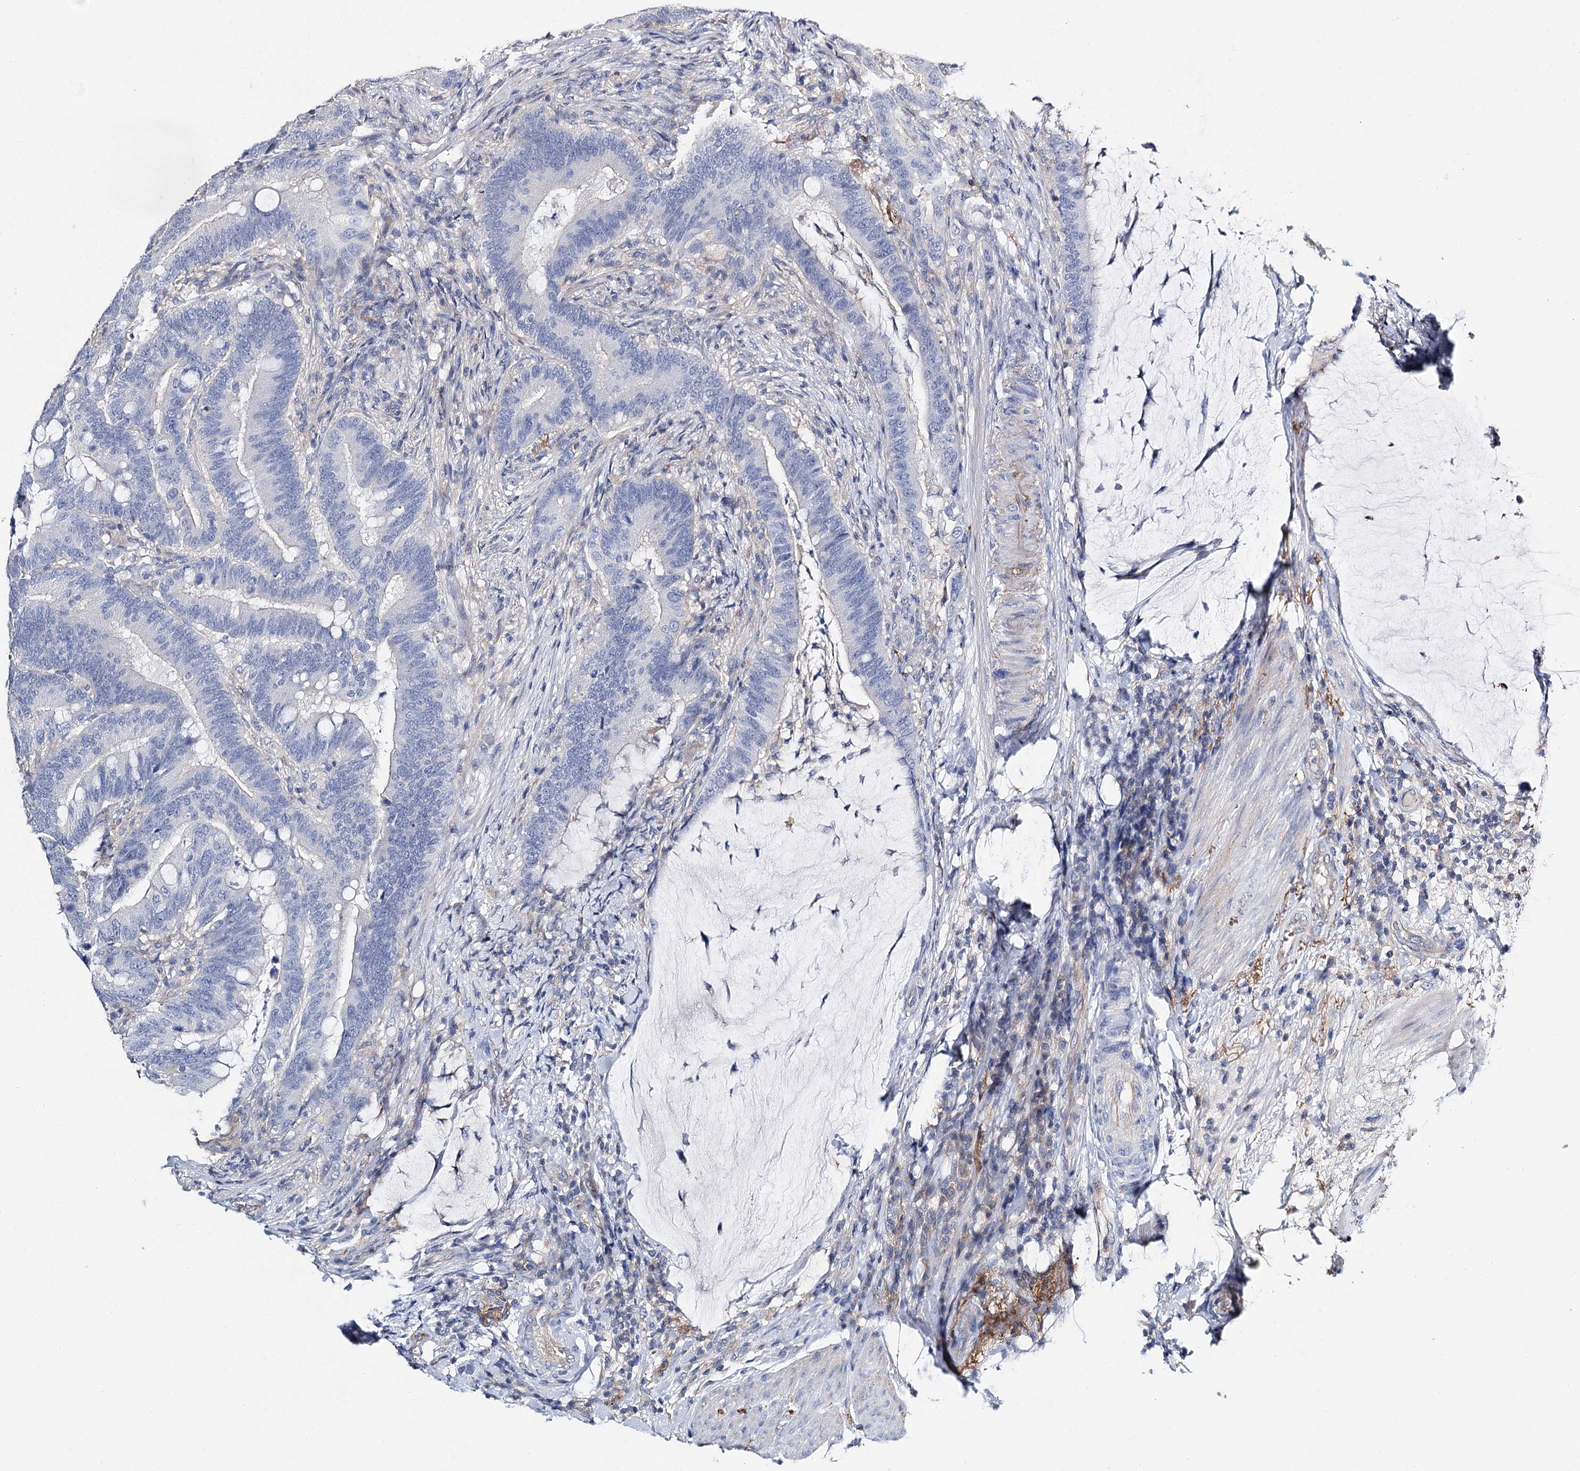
{"staining": {"intensity": "negative", "quantity": "none", "location": "none"}, "tissue": "colorectal cancer", "cell_type": "Tumor cells", "image_type": "cancer", "snomed": [{"axis": "morphology", "description": "Adenocarcinoma, NOS"}, {"axis": "topography", "description": "Colon"}], "caption": "Tumor cells show no significant positivity in colorectal cancer.", "gene": "EPYC", "patient": {"sex": "female", "age": 66}}